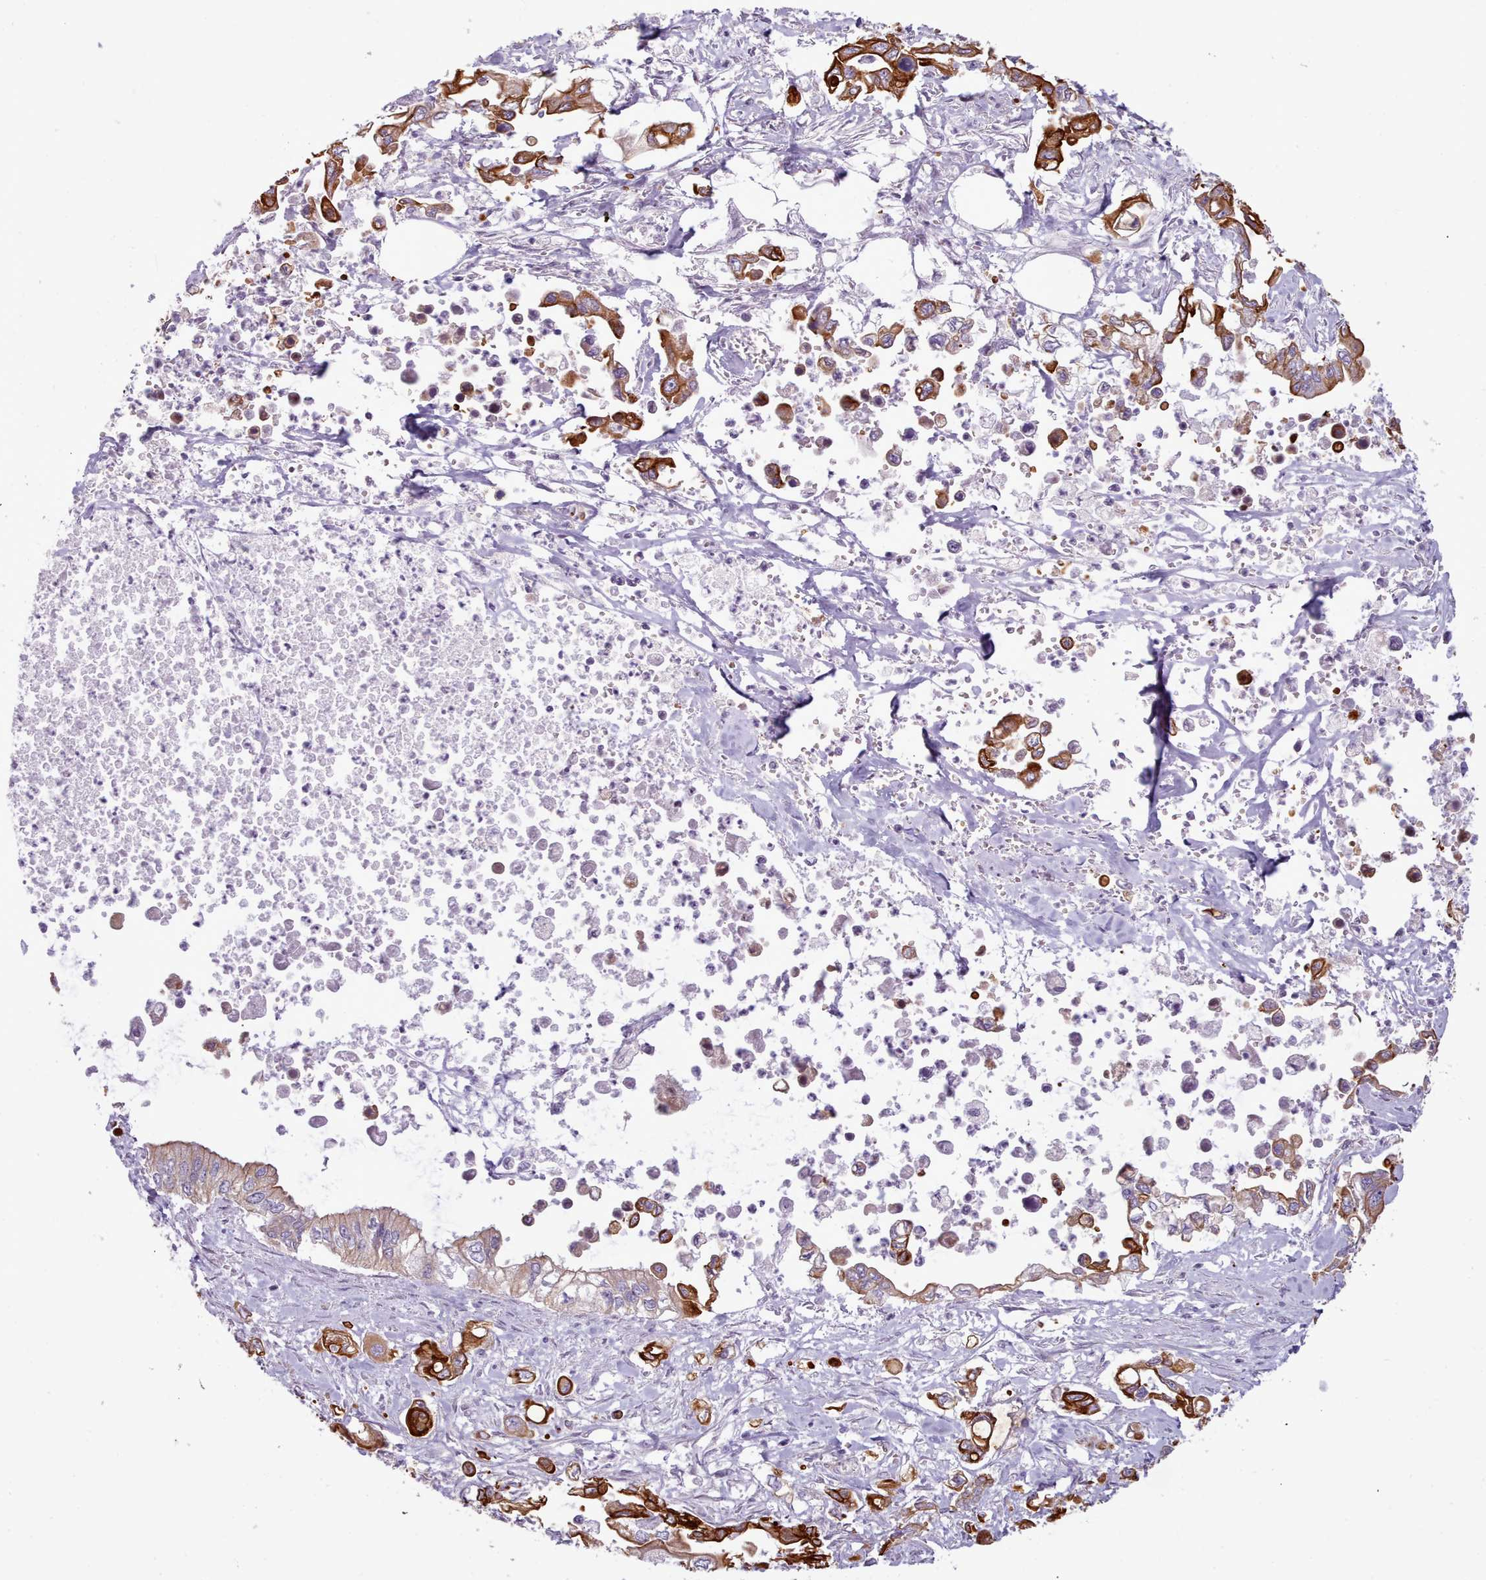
{"staining": {"intensity": "strong", "quantity": ">75%", "location": "cytoplasmic/membranous"}, "tissue": "pancreatic cancer", "cell_type": "Tumor cells", "image_type": "cancer", "snomed": [{"axis": "morphology", "description": "Adenocarcinoma, NOS"}, {"axis": "topography", "description": "Pancreas"}], "caption": "Adenocarcinoma (pancreatic) stained for a protein demonstrates strong cytoplasmic/membranous positivity in tumor cells.", "gene": "PLD4", "patient": {"sex": "male", "age": 61}}